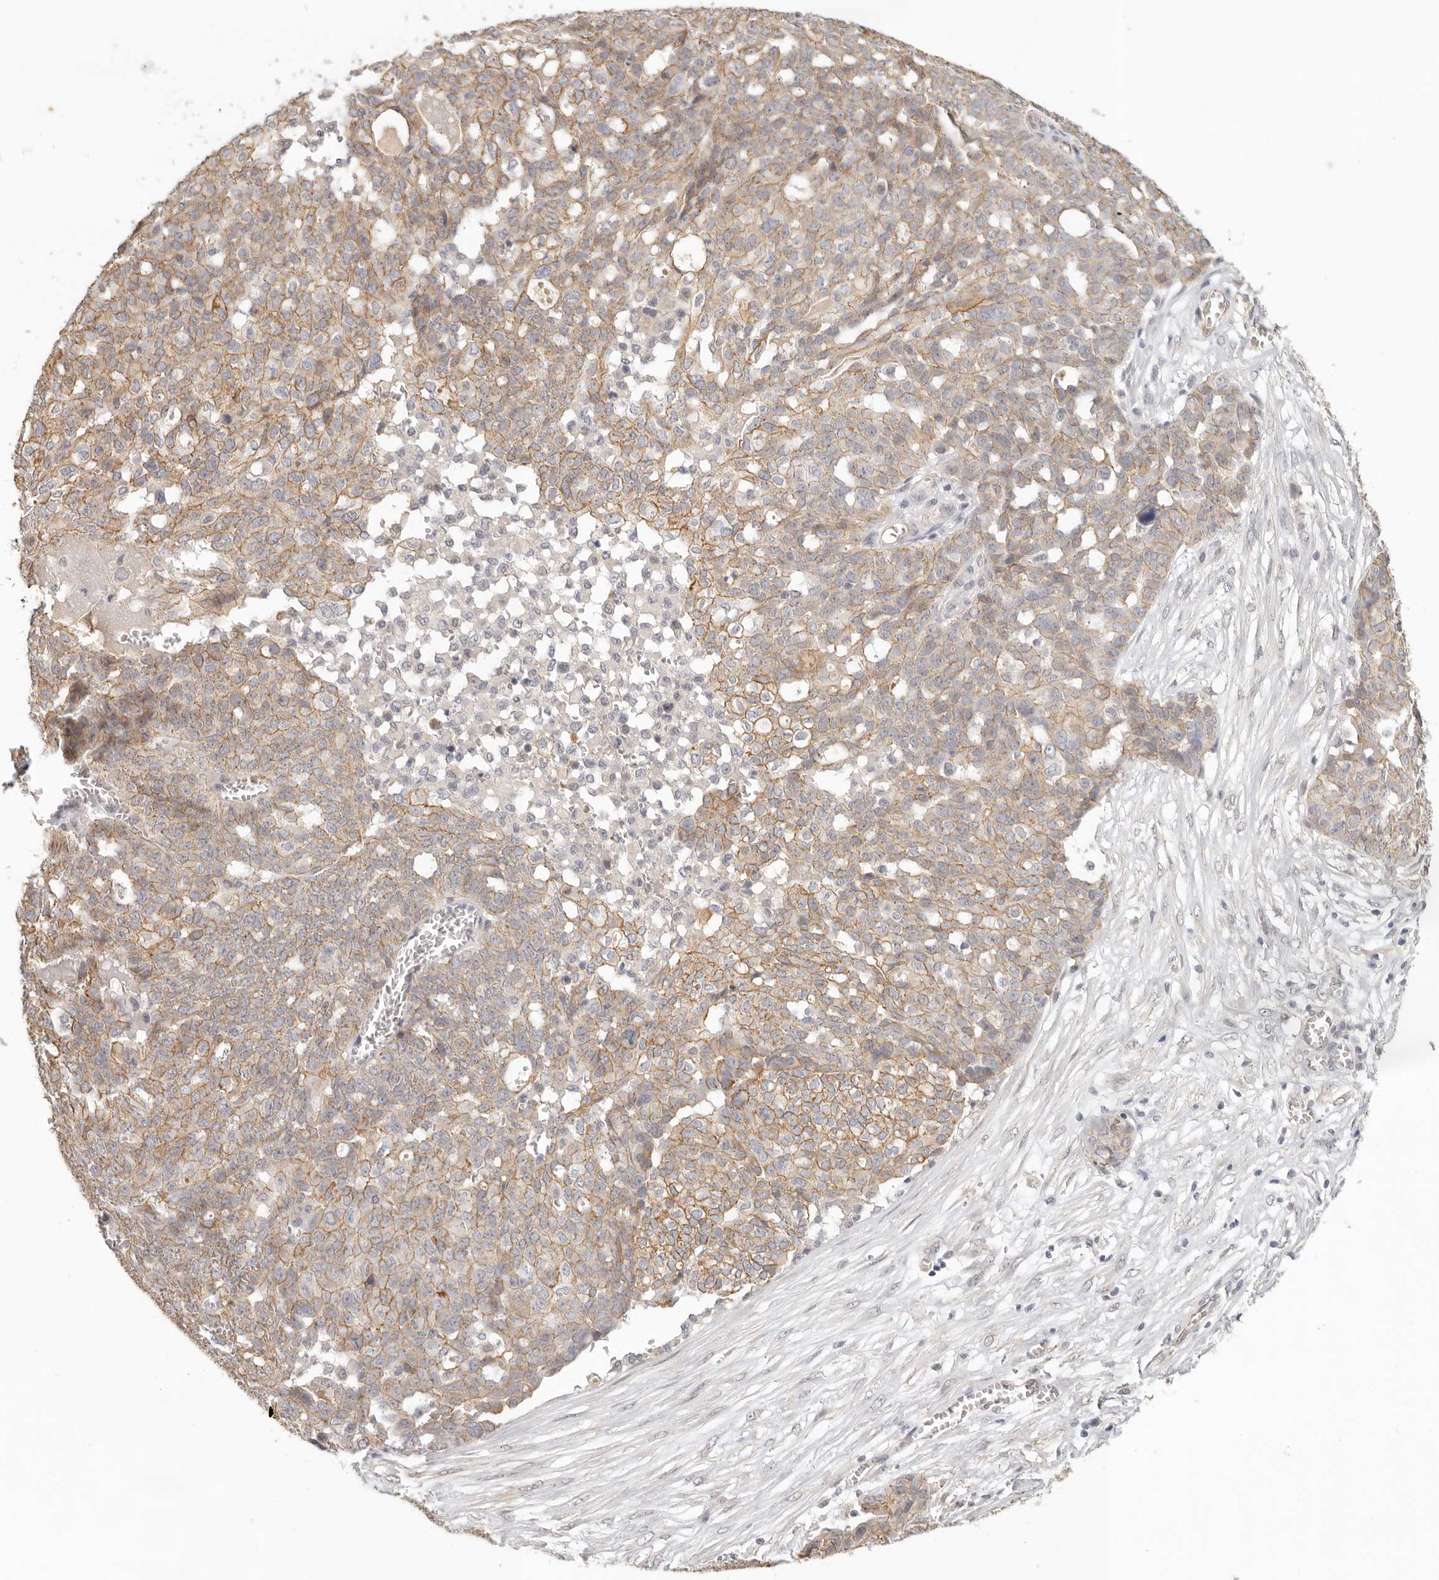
{"staining": {"intensity": "moderate", "quantity": ">75%", "location": "cytoplasmic/membranous"}, "tissue": "ovarian cancer", "cell_type": "Tumor cells", "image_type": "cancer", "snomed": [{"axis": "morphology", "description": "Cystadenocarcinoma, serous, NOS"}, {"axis": "topography", "description": "Soft tissue"}, {"axis": "topography", "description": "Ovary"}], "caption": "Serous cystadenocarcinoma (ovarian) stained for a protein exhibits moderate cytoplasmic/membranous positivity in tumor cells. (DAB (3,3'-diaminobenzidine) IHC, brown staining for protein, blue staining for nuclei).", "gene": "ANXA9", "patient": {"sex": "female", "age": 57}}